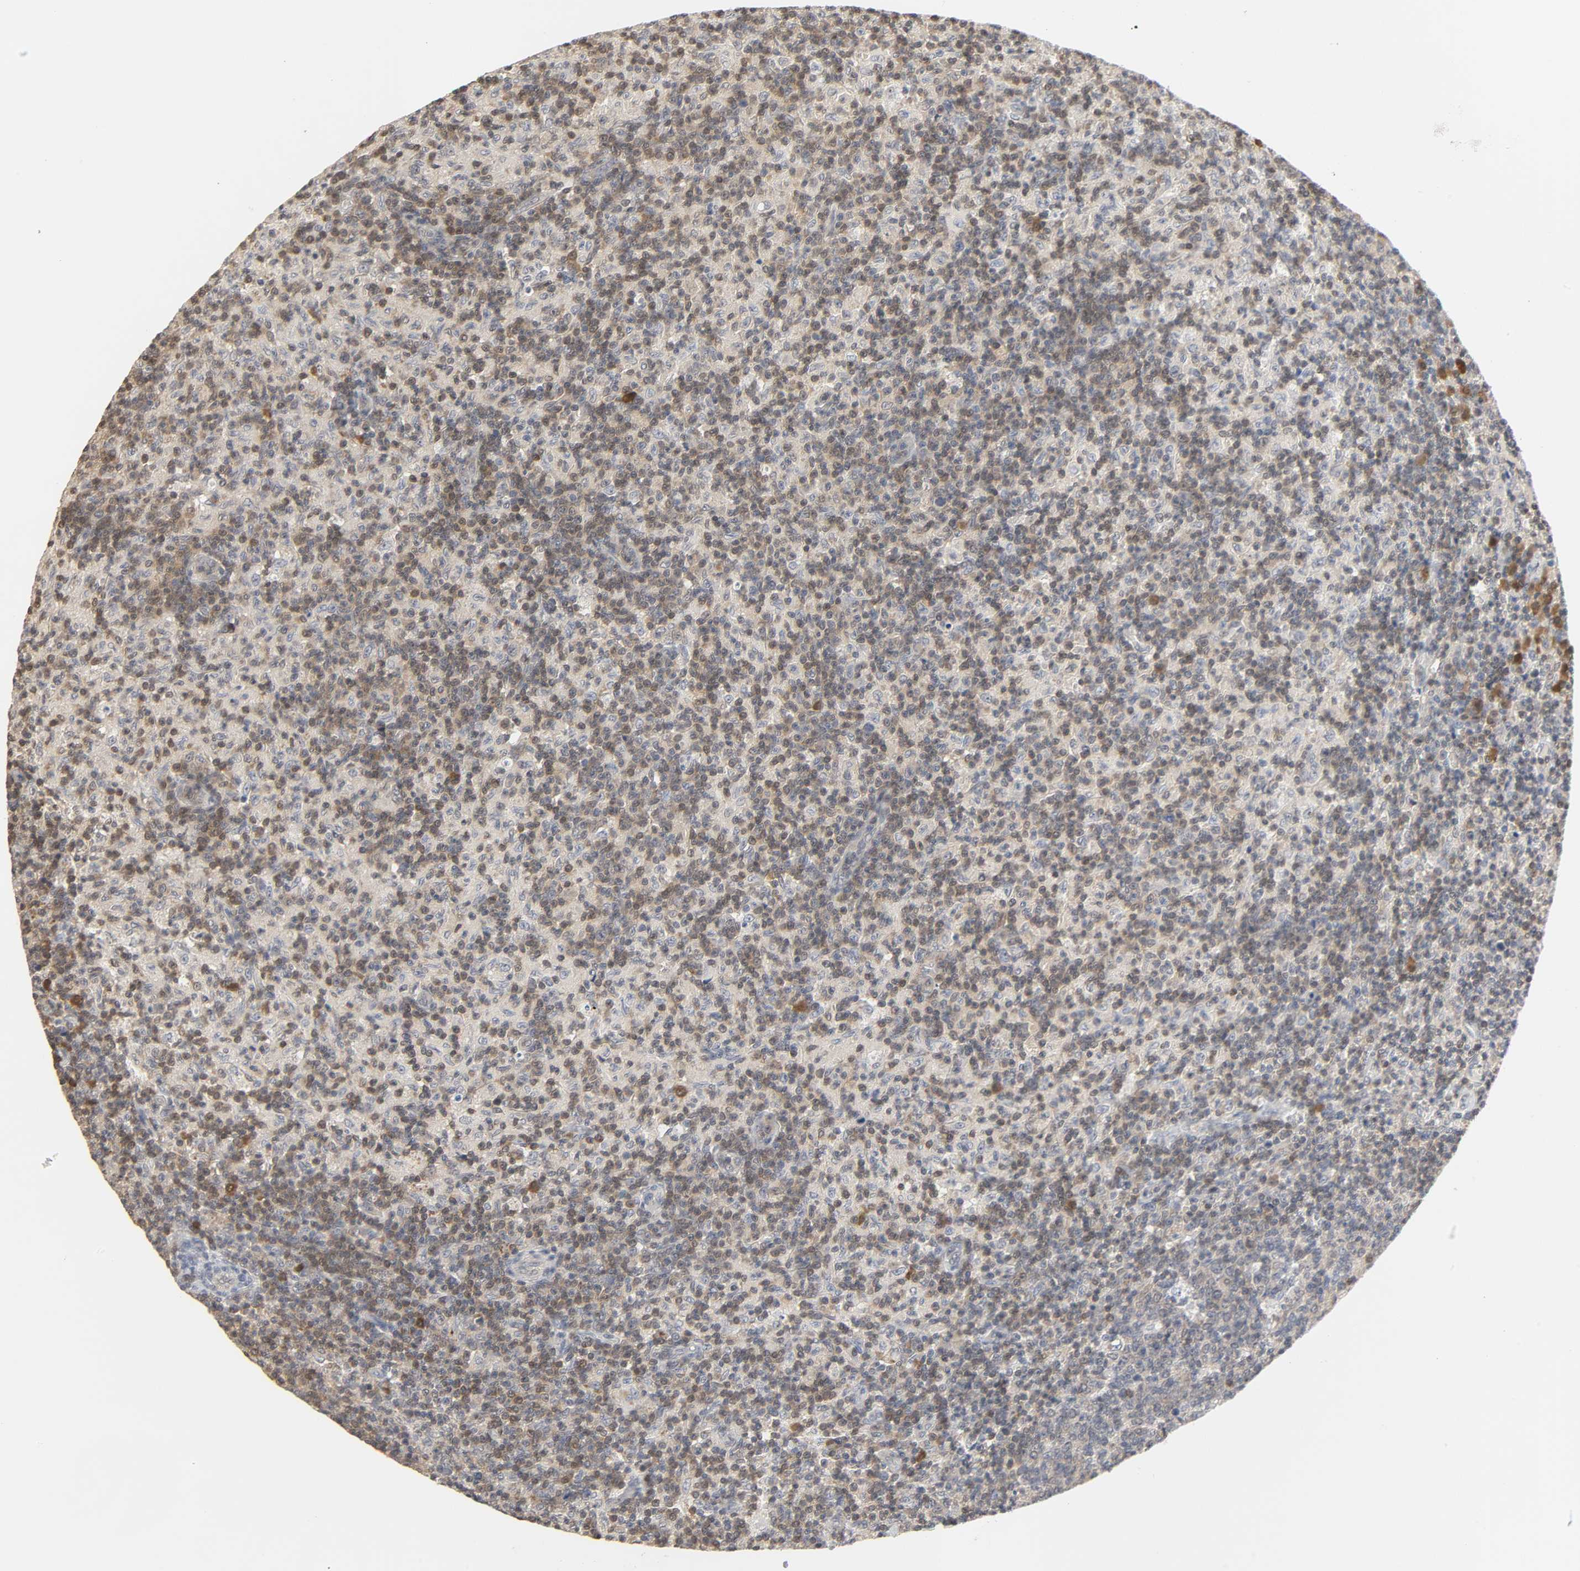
{"staining": {"intensity": "weak", "quantity": ">75%", "location": "cytoplasmic/membranous,nuclear"}, "tissue": "lymph node", "cell_type": "Germinal center cells", "image_type": "normal", "snomed": [{"axis": "morphology", "description": "Normal tissue, NOS"}, {"axis": "morphology", "description": "Inflammation, NOS"}, {"axis": "topography", "description": "Lymph node"}], "caption": "Lymph node stained with immunohistochemistry displays weak cytoplasmic/membranous,nuclear expression in about >75% of germinal center cells.", "gene": "MIF", "patient": {"sex": "male", "age": 55}}